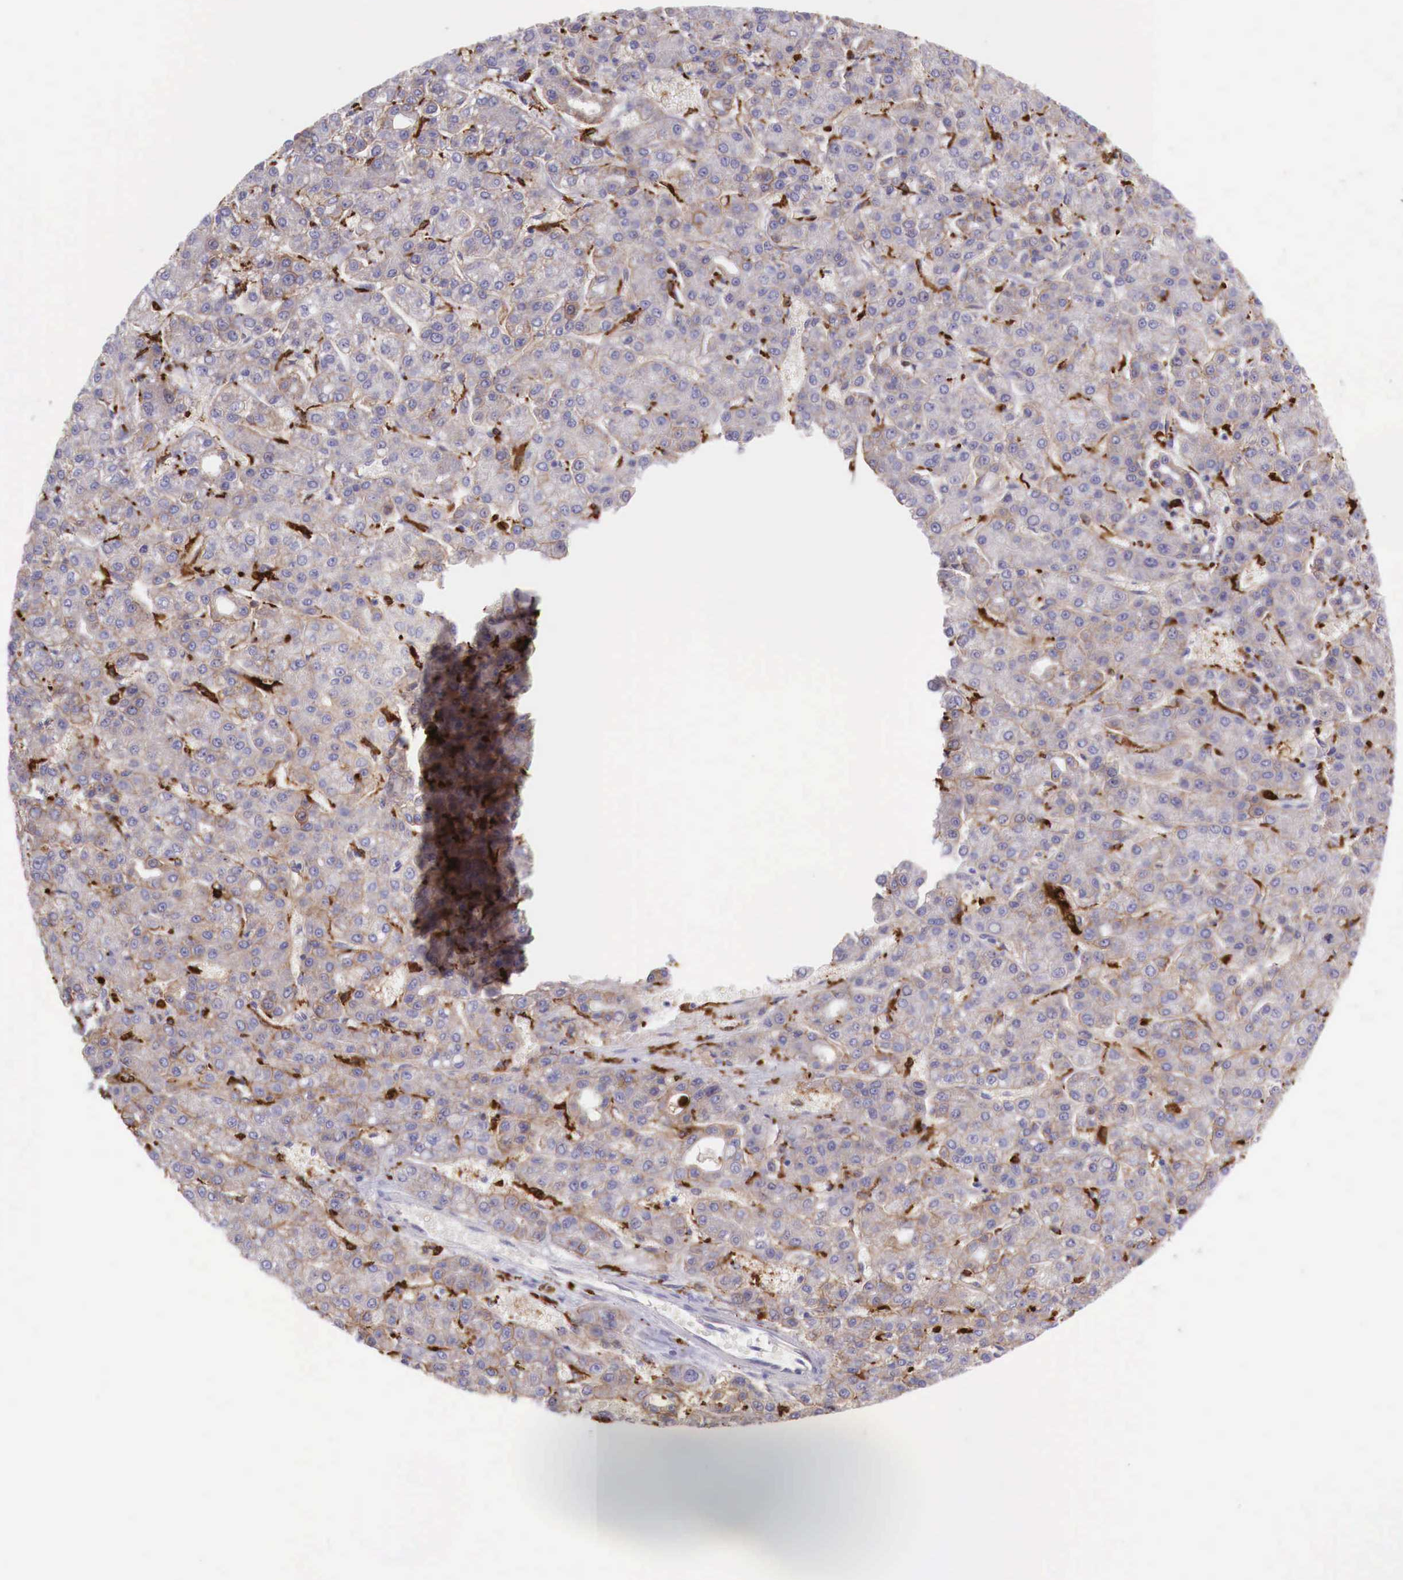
{"staining": {"intensity": "weak", "quantity": "25%-75%", "location": "cytoplasmic/membranous"}, "tissue": "liver cancer", "cell_type": "Tumor cells", "image_type": "cancer", "snomed": [{"axis": "morphology", "description": "Carcinoma, Hepatocellular, NOS"}, {"axis": "topography", "description": "Liver"}], "caption": "Immunohistochemical staining of hepatocellular carcinoma (liver) reveals low levels of weak cytoplasmic/membranous protein positivity in about 25%-75% of tumor cells.", "gene": "MSR1", "patient": {"sex": "male", "age": 69}}